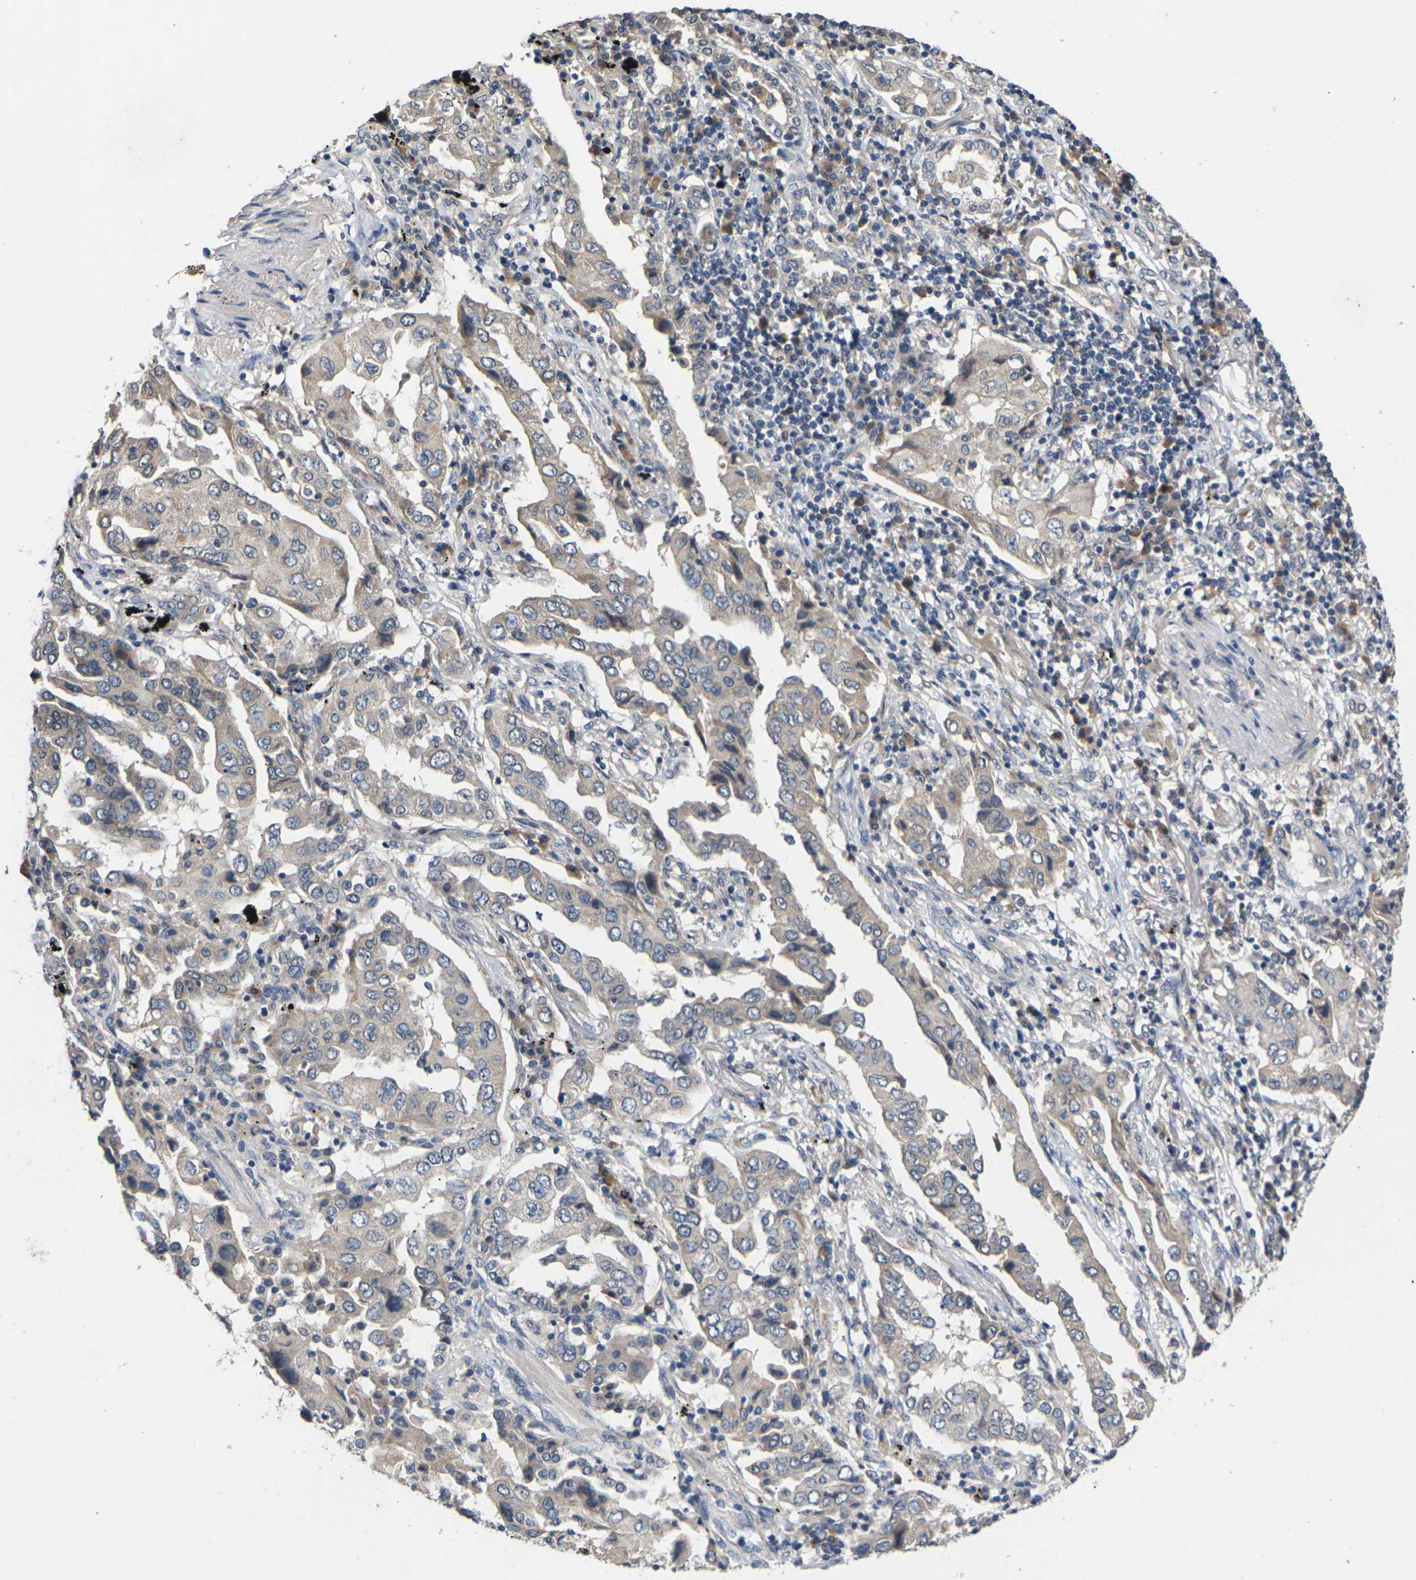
{"staining": {"intensity": "weak", "quantity": ">75%", "location": "cytoplasmic/membranous"}, "tissue": "lung cancer", "cell_type": "Tumor cells", "image_type": "cancer", "snomed": [{"axis": "morphology", "description": "Adenocarcinoma, NOS"}, {"axis": "topography", "description": "Lung"}], "caption": "This micrograph shows lung cancer (adenocarcinoma) stained with immunohistochemistry (IHC) to label a protein in brown. The cytoplasmic/membranous of tumor cells show weak positivity for the protein. Nuclei are counter-stained blue.", "gene": "SLC2A2", "patient": {"sex": "female", "age": 65}}